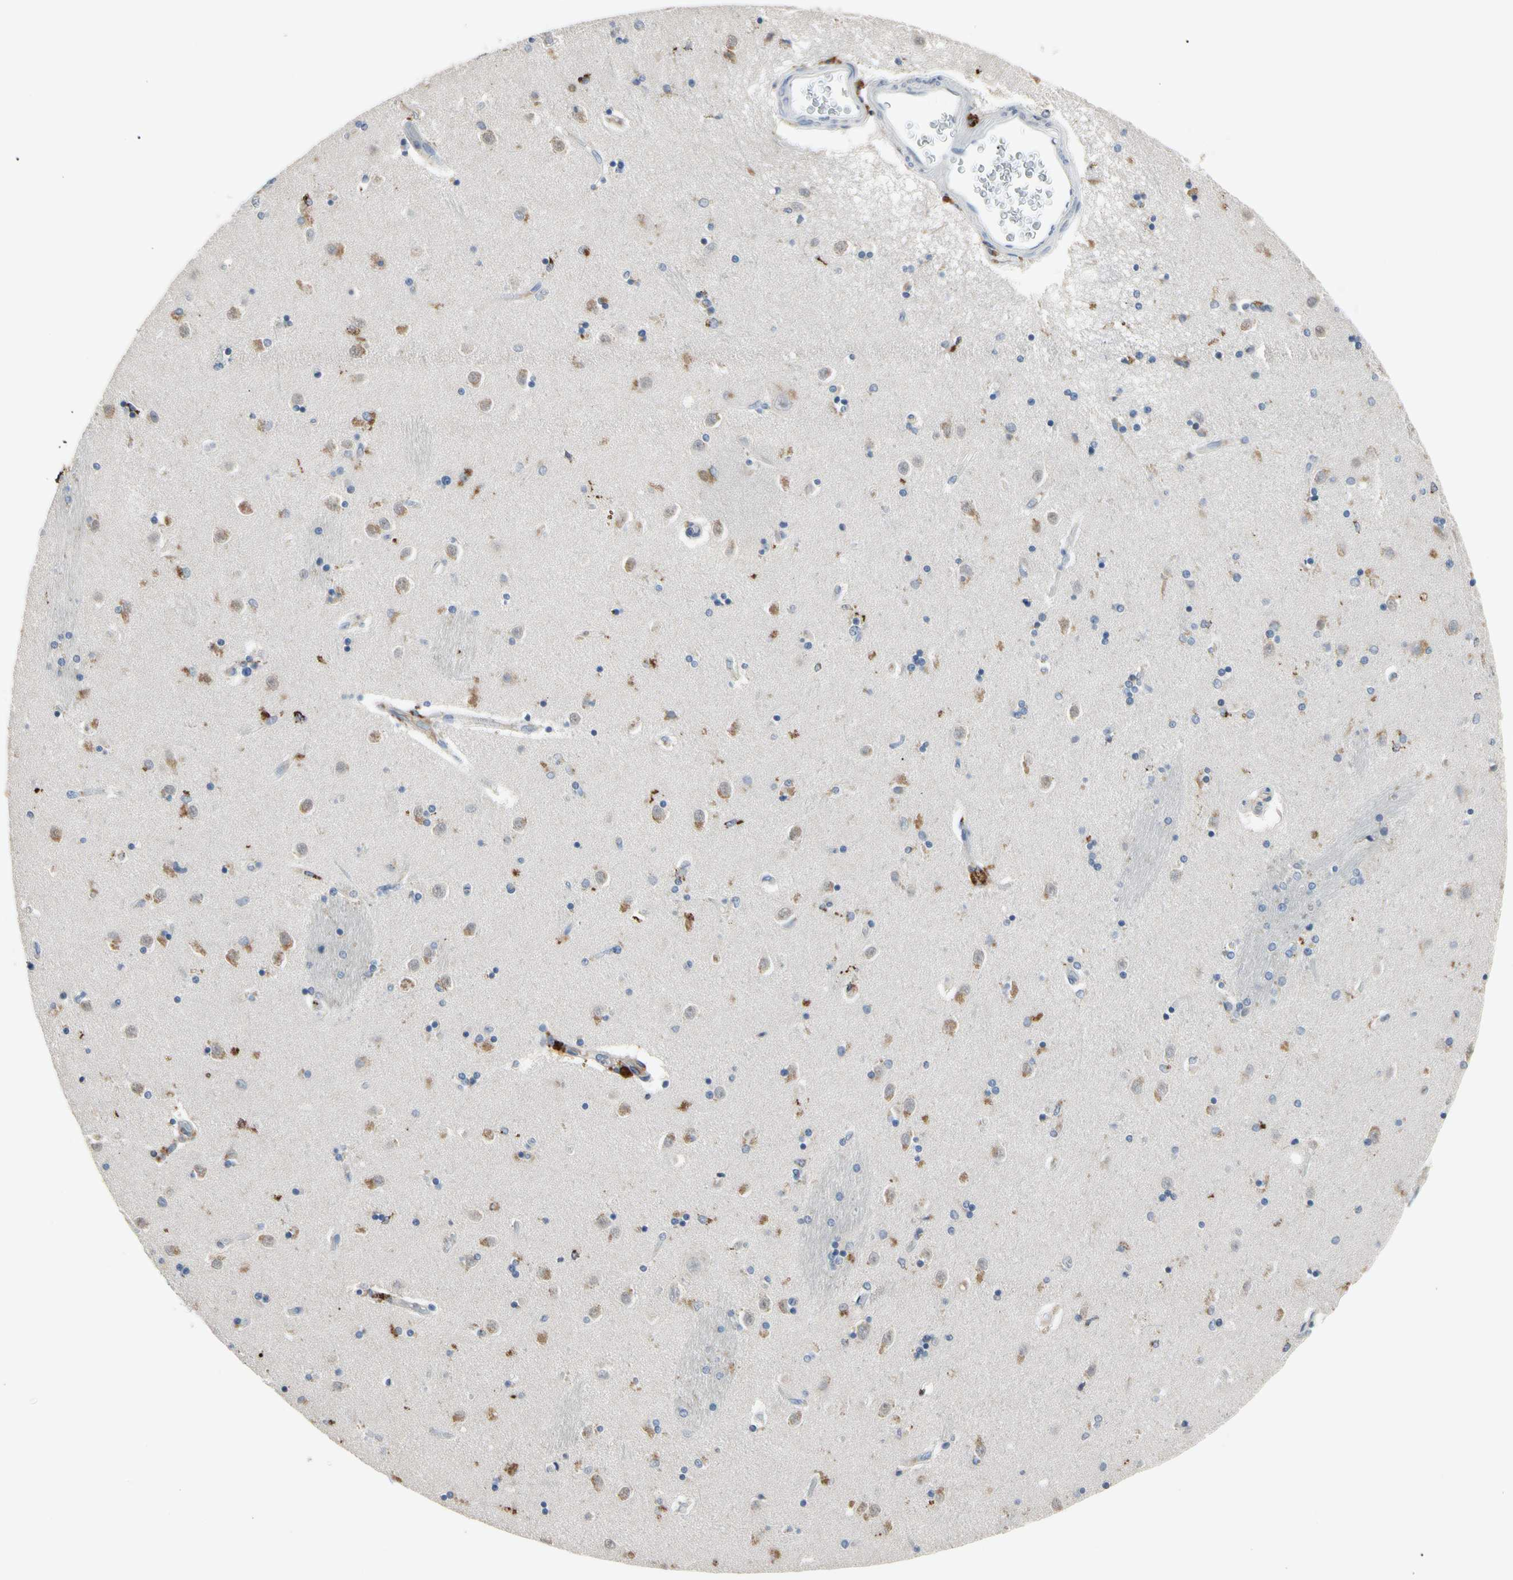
{"staining": {"intensity": "negative", "quantity": "none", "location": "none"}, "tissue": "caudate", "cell_type": "Glial cells", "image_type": "normal", "snomed": [{"axis": "morphology", "description": "Normal tissue, NOS"}, {"axis": "topography", "description": "Lateral ventricle wall"}], "caption": "The photomicrograph shows no significant positivity in glial cells of caudate. (DAB (3,3'-diaminobenzidine) IHC with hematoxylin counter stain).", "gene": "ADA2", "patient": {"sex": "female", "age": 54}}